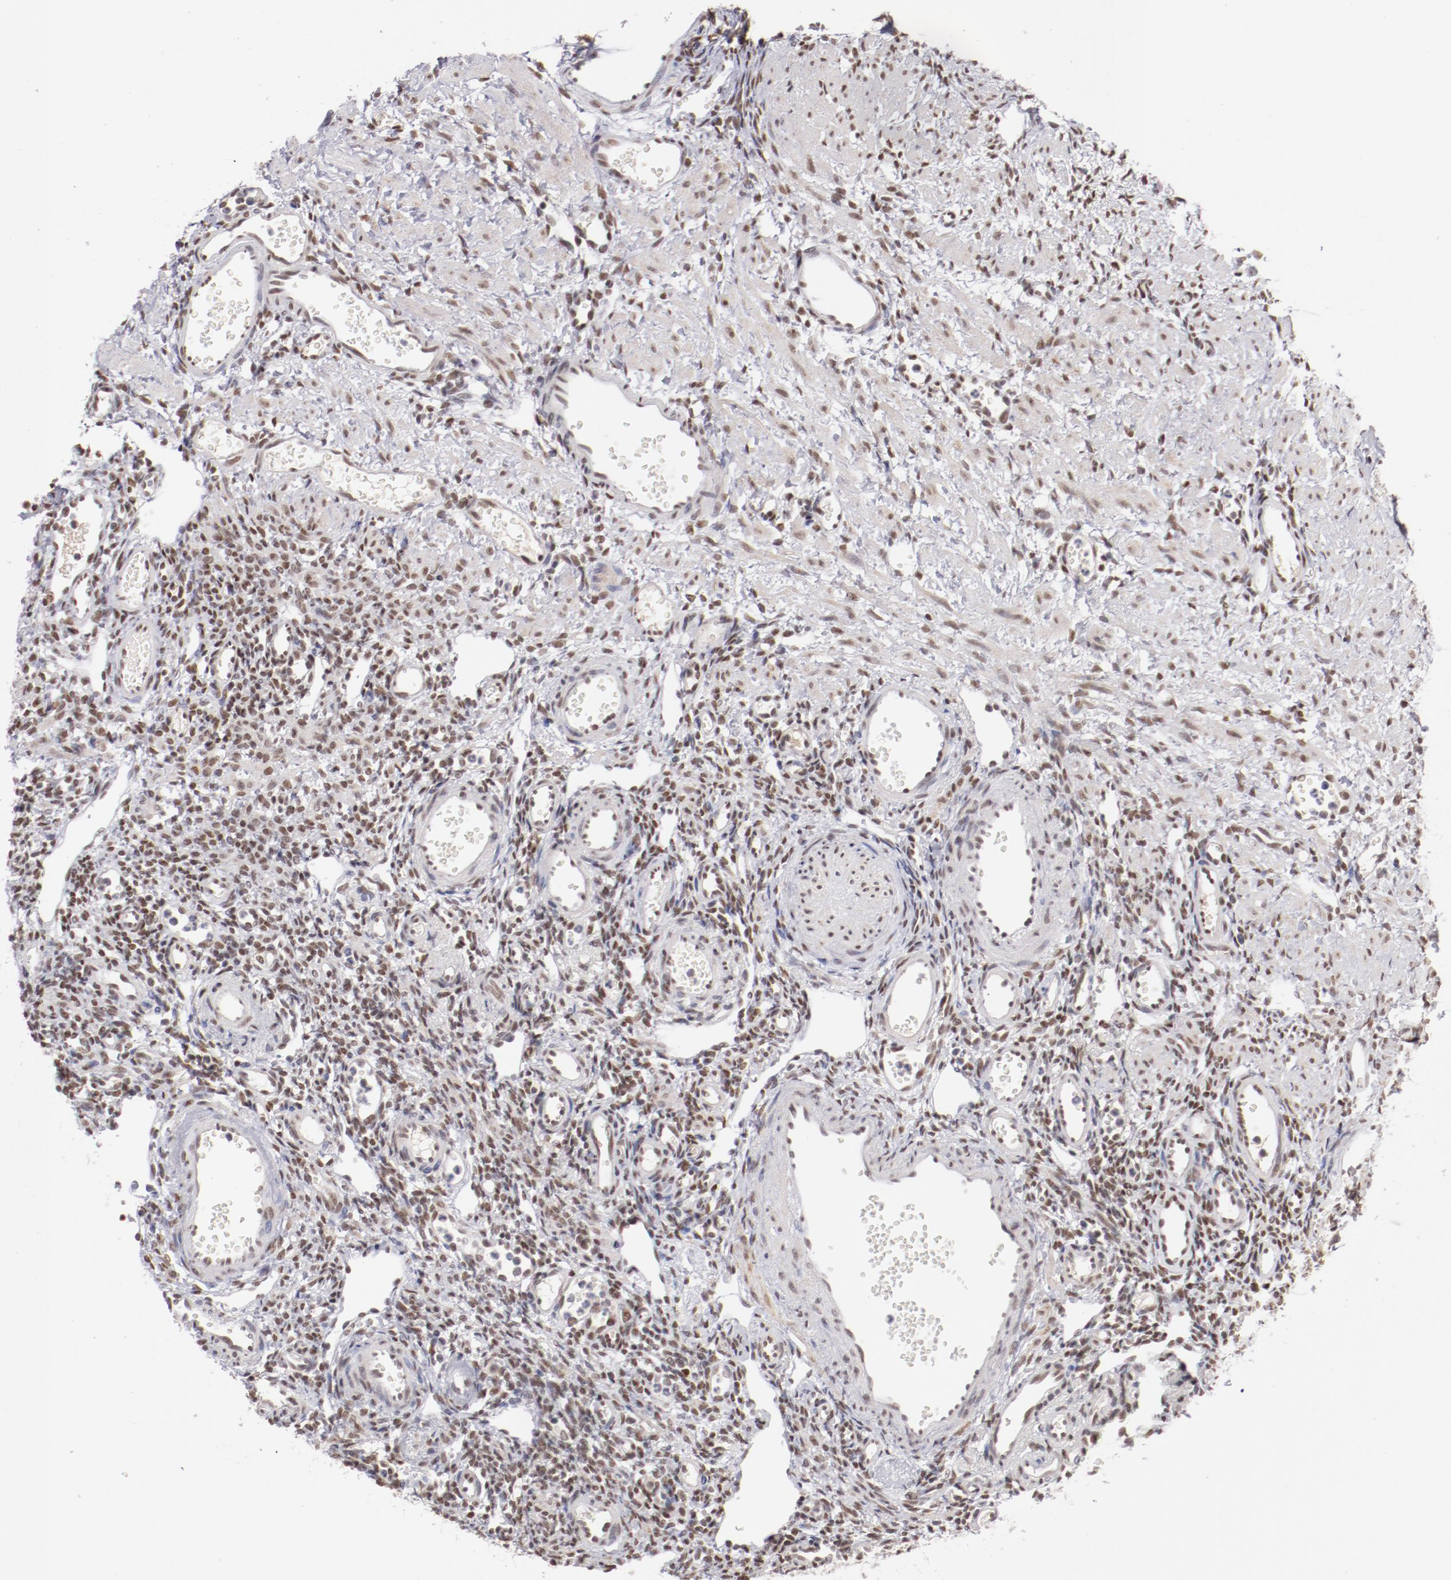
{"staining": {"intensity": "weak", "quantity": ">75%", "location": "nuclear"}, "tissue": "ovary", "cell_type": "Ovarian stroma cells", "image_type": "normal", "snomed": [{"axis": "morphology", "description": "Normal tissue, NOS"}, {"axis": "topography", "description": "Ovary"}], "caption": "A histopathology image showing weak nuclear expression in approximately >75% of ovarian stroma cells in benign ovary, as visualized by brown immunohistochemical staining.", "gene": "TFAP4", "patient": {"sex": "female", "age": 33}}